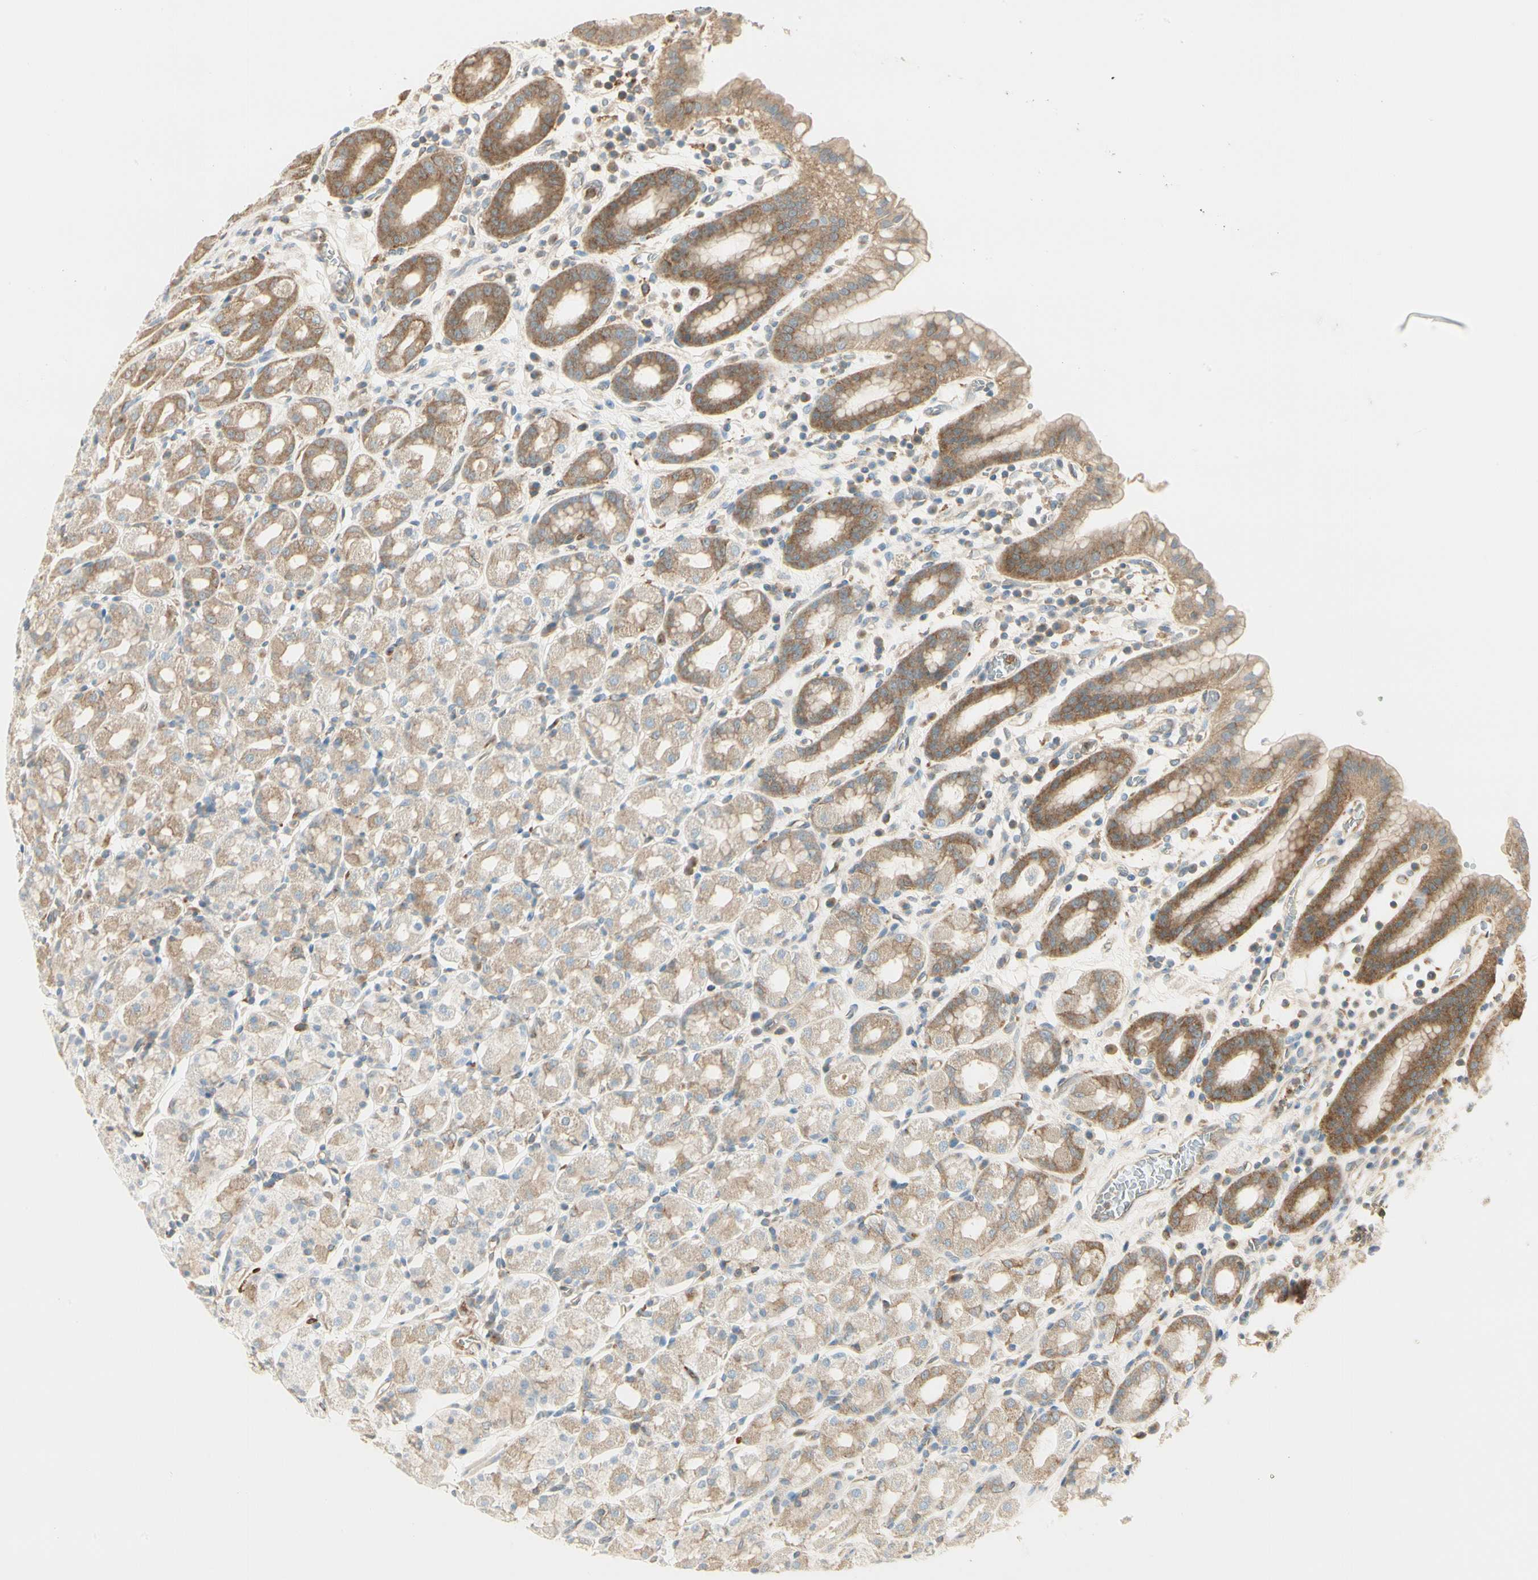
{"staining": {"intensity": "moderate", "quantity": ">75%", "location": "cytoplasmic/membranous"}, "tissue": "stomach", "cell_type": "Glandular cells", "image_type": "normal", "snomed": [{"axis": "morphology", "description": "Normal tissue, NOS"}, {"axis": "topography", "description": "Stomach, upper"}], "caption": "Brown immunohistochemical staining in normal stomach shows moderate cytoplasmic/membranous expression in approximately >75% of glandular cells. The staining is performed using DAB (3,3'-diaminobenzidine) brown chromogen to label protein expression. The nuclei are counter-stained blue using hematoxylin.", "gene": "AGFG1", "patient": {"sex": "male", "age": 68}}